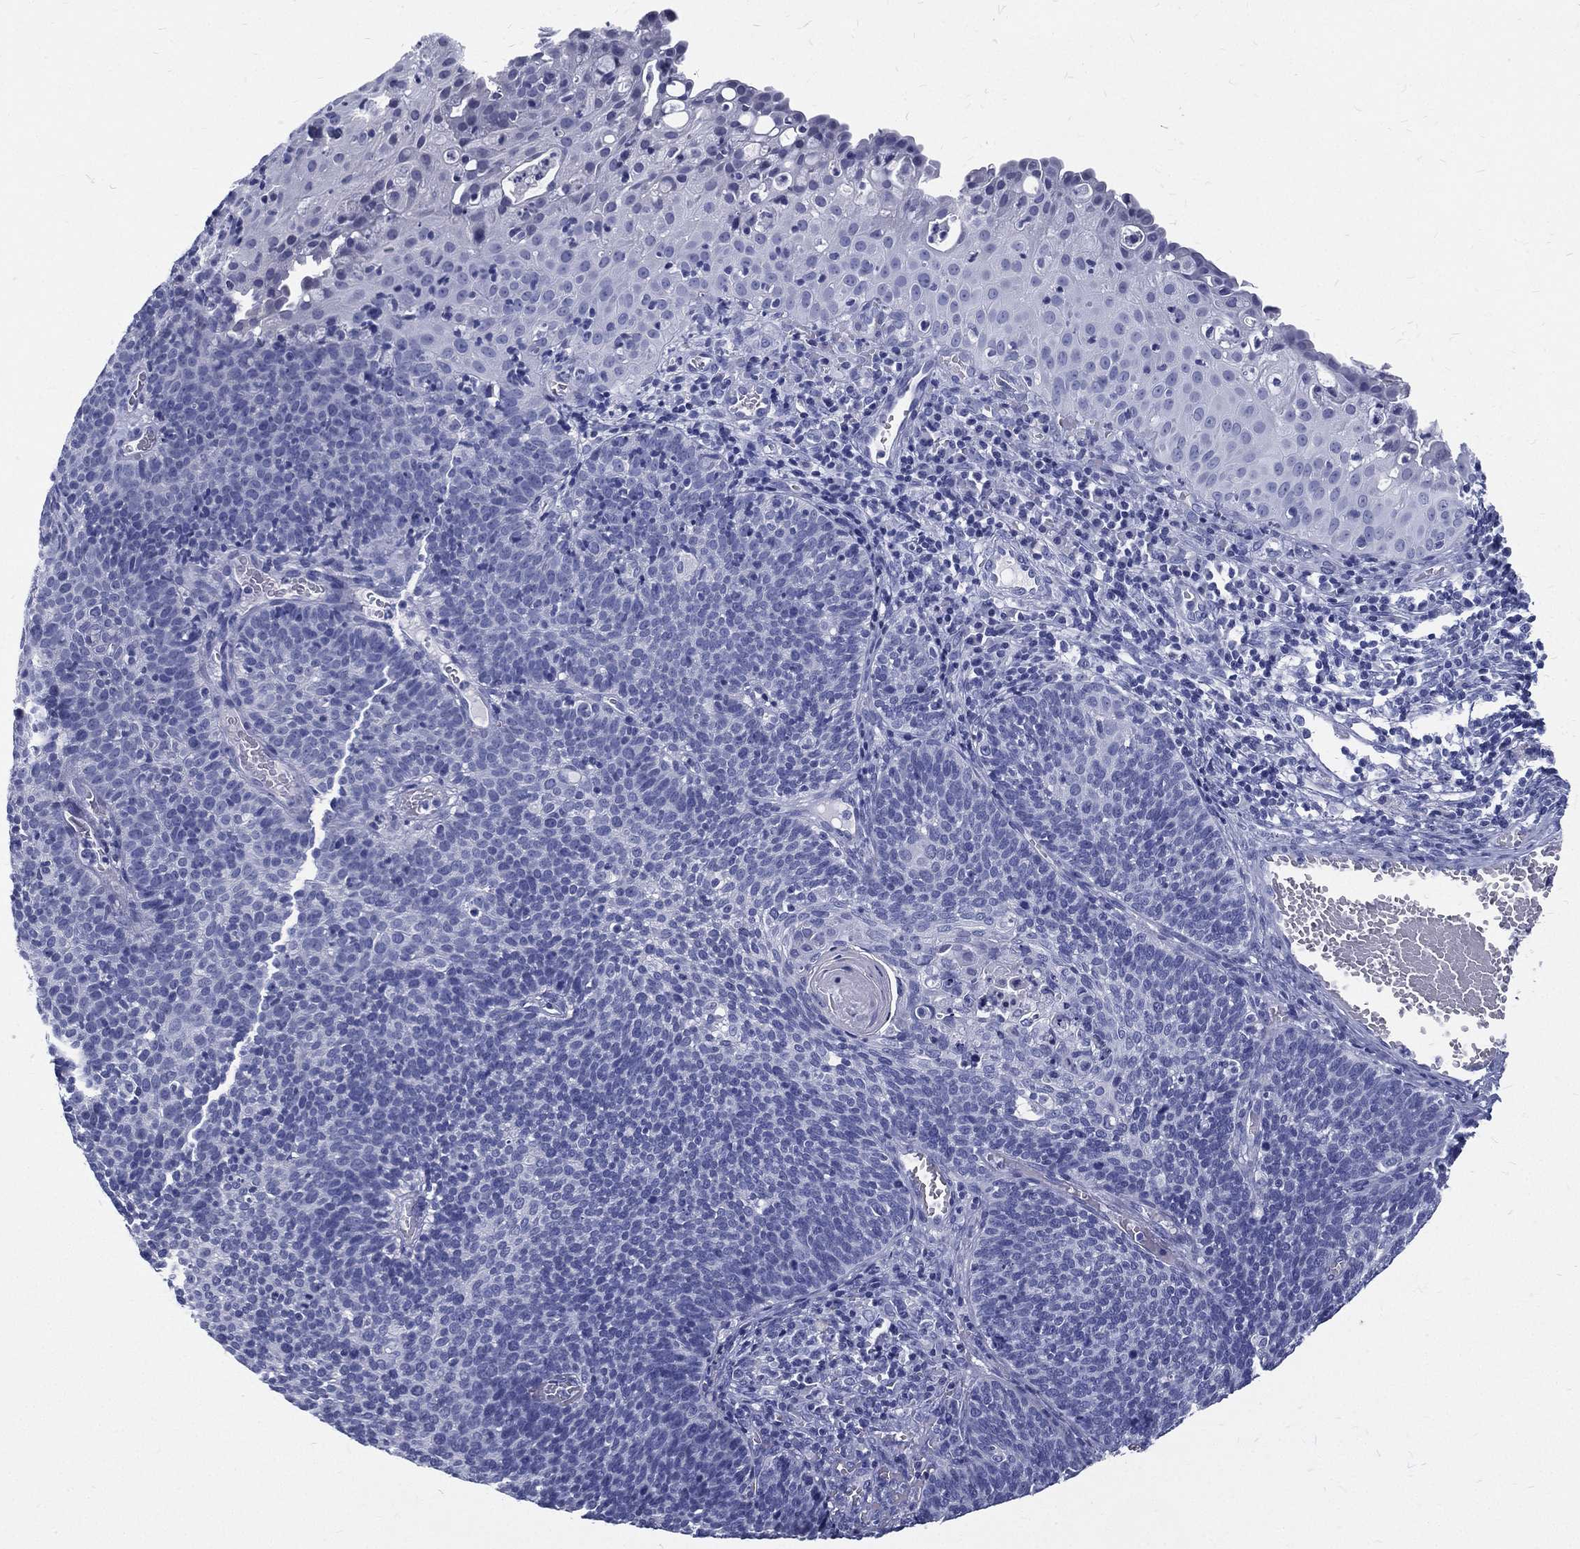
{"staining": {"intensity": "negative", "quantity": "none", "location": "none"}, "tissue": "cervical cancer", "cell_type": "Tumor cells", "image_type": "cancer", "snomed": [{"axis": "morphology", "description": "Normal tissue, NOS"}, {"axis": "morphology", "description": "Squamous cell carcinoma, NOS"}, {"axis": "topography", "description": "Cervix"}], "caption": "IHC of human cervical squamous cell carcinoma shows no positivity in tumor cells. Nuclei are stained in blue.", "gene": "RSPH4A", "patient": {"sex": "female", "age": 39}}